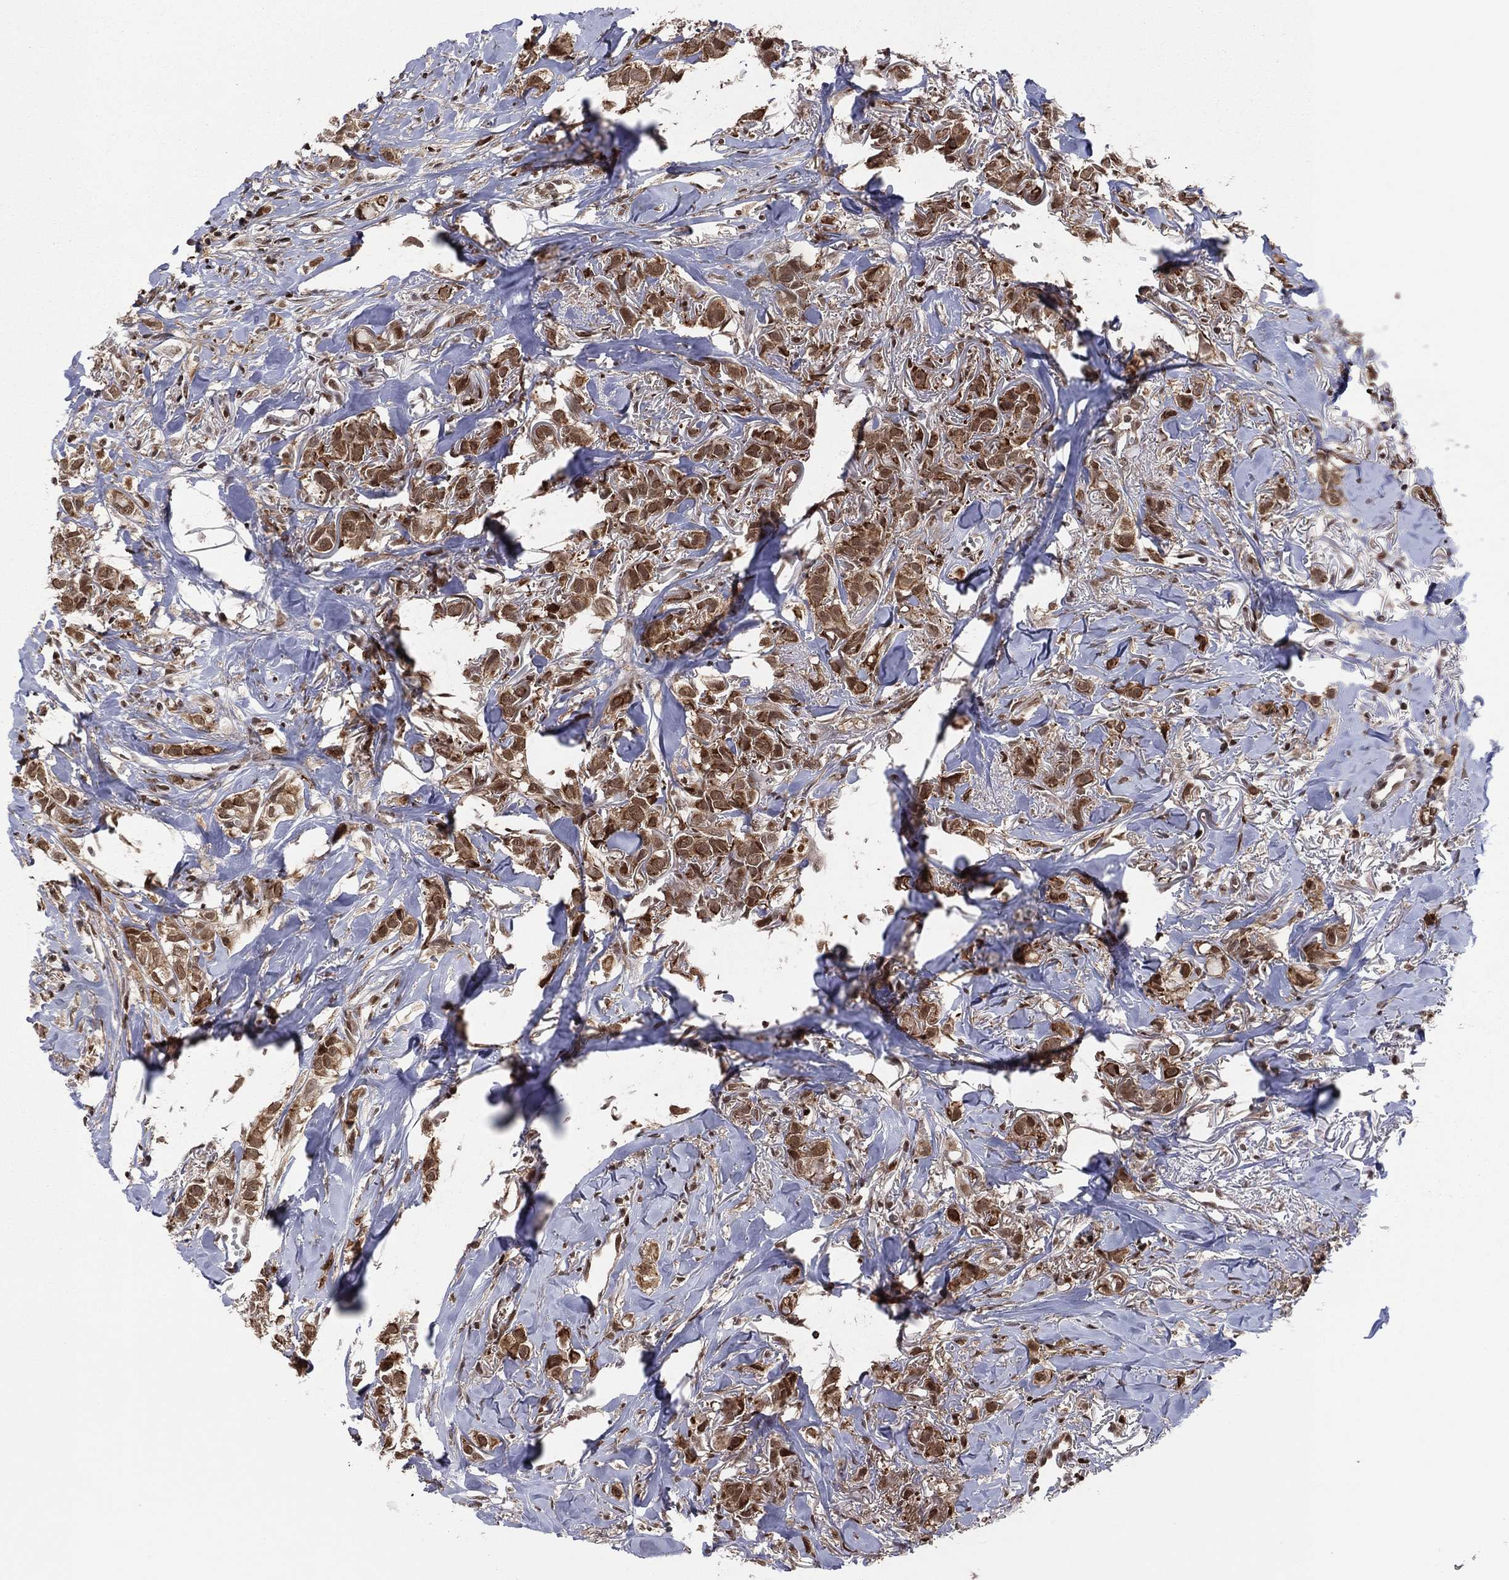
{"staining": {"intensity": "moderate", "quantity": ">75%", "location": "cytoplasmic/membranous,nuclear"}, "tissue": "breast cancer", "cell_type": "Tumor cells", "image_type": "cancer", "snomed": [{"axis": "morphology", "description": "Duct carcinoma"}, {"axis": "topography", "description": "Breast"}], "caption": "High-power microscopy captured an immunohistochemistry (IHC) photomicrograph of breast intraductal carcinoma, revealing moderate cytoplasmic/membranous and nuclear staining in about >75% of tumor cells.", "gene": "PSMA1", "patient": {"sex": "female", "age": 85}}